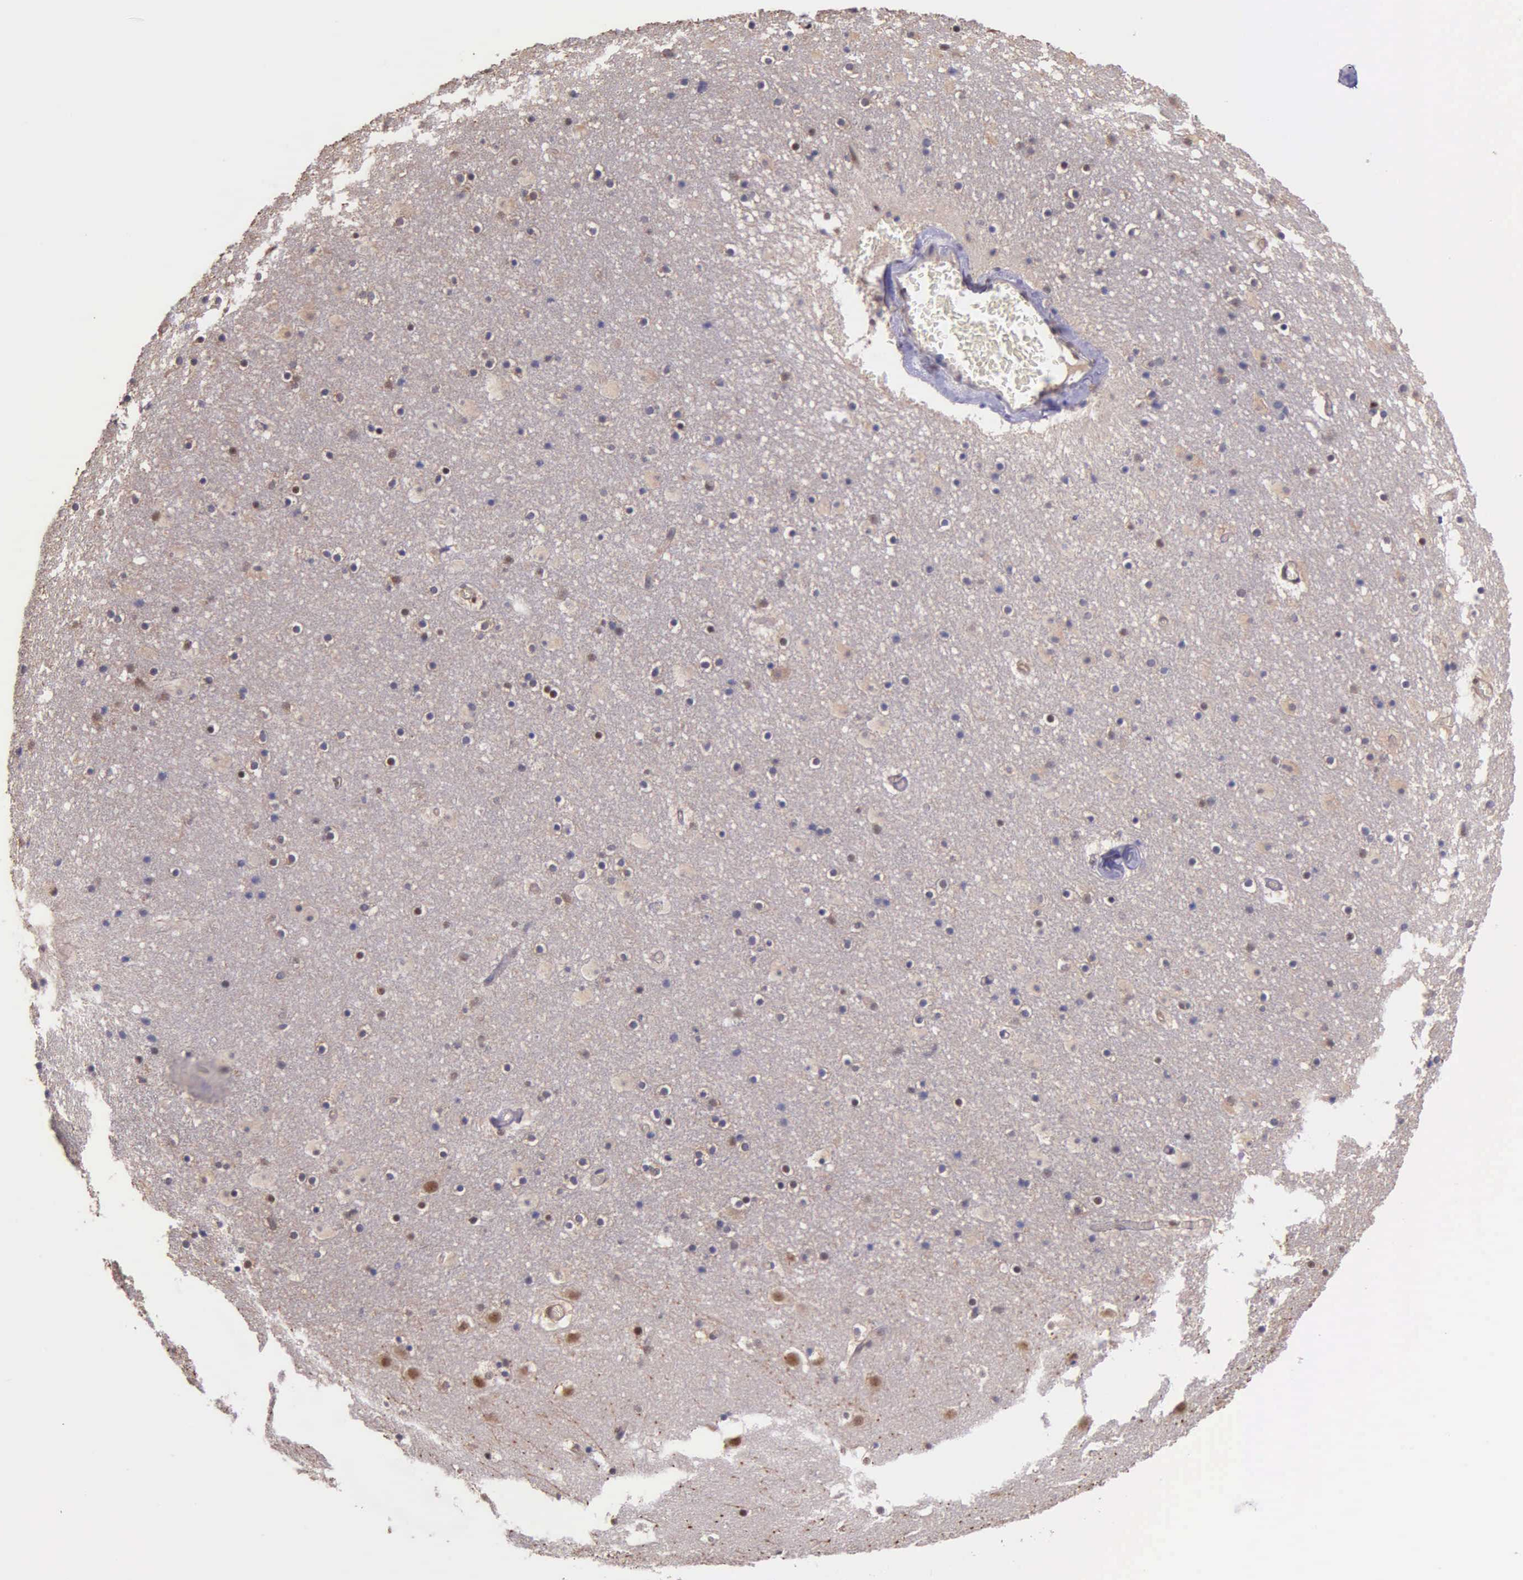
{"staining": {"intensity": "weak", "quantity": ">75%", "location": "nuclear"}, "tissue": "caudate", "cell_type": "Glial cells", "image_type": "normal", "snomed": [{"axis": "morphology", "description": "Normal tissue, NOS"}, {"axis": "topography", "description": "Lateral ventricle wall"}], "caption": "This is an image of immunohistochemistry (IHC) staining of benign caudate, which shows weak expression in the nuclear of glial cells.", "gene": "PSMC1", "patient": {"sex": "male", "age": 45}}